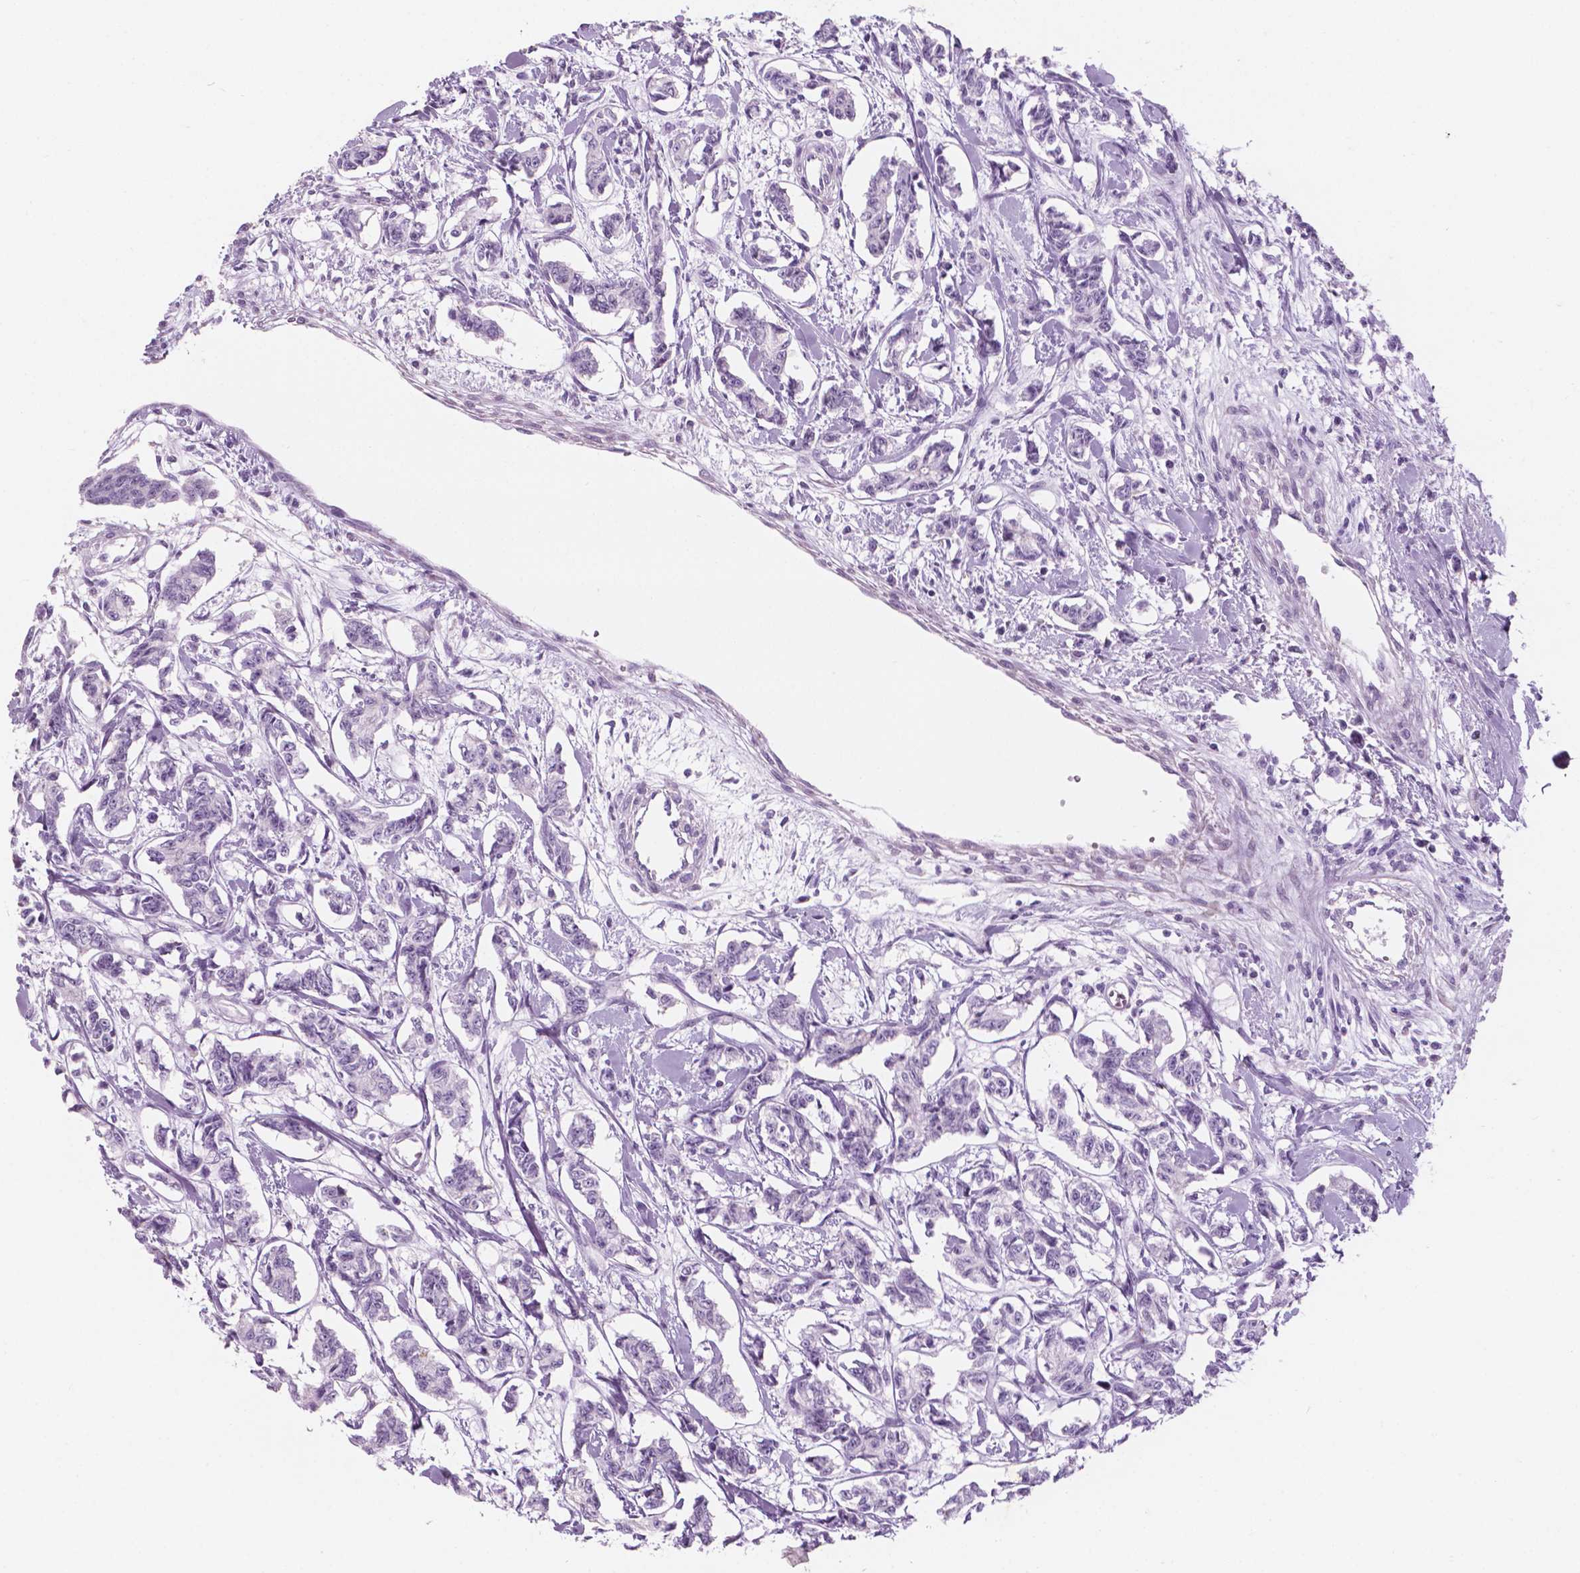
{"staining": {"intensity": "negative", "quantity": "none", "location": "none"}, "tissue": "carcinoid", "cell_type": "Tumor cells", "image_type": "cancer", "snomed": [{"axis": "morphology", "description": "Carcinoid, malignant, NOS"}, {"axis": "topography", "description": "Kidney"}], "caption": "DAB immunohistochemical staining of human carcinoid displays no significant positivity in tumor cells. (DAB (3,3'-diaminobenzidine) IHC with hematoxylin counter stain).", "gene": "ZNF853", "patient": {"sex": "female", "age": 41}}